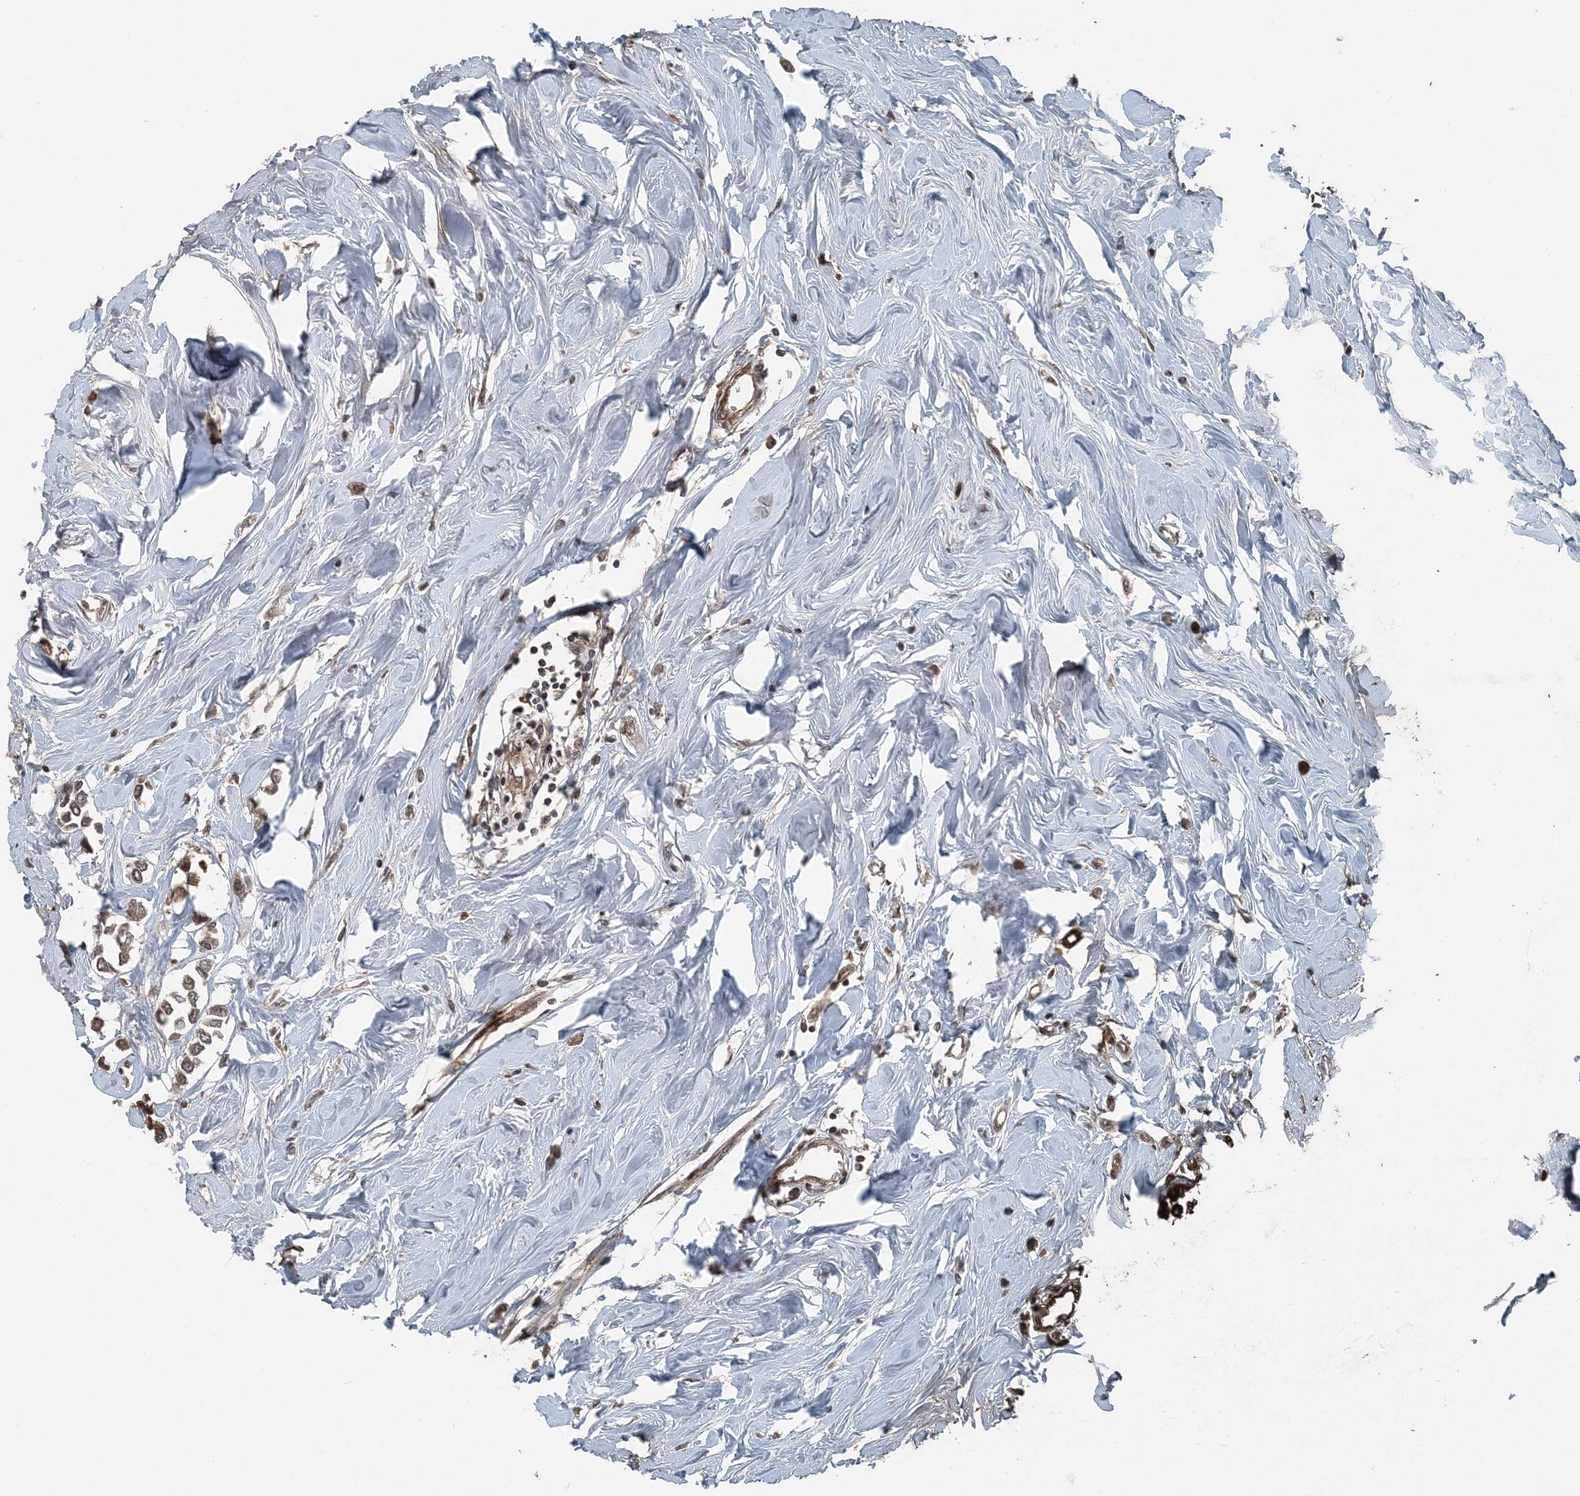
{"staining": {"intensity": "weak", "quantity": ">75%", "location": "cytoplasmic/membranous"}, "tissue": "breast cancer", "cell_type": "Tumor cells", "image_type": "cancer", "snomed": [{"axis": "morphology", "description": "Lobular carcinoma"}, {"axis": "topography", "description": "Breast"}], "caption": "A micrograph of human breast cancer stained for a protein exhibits weak cytoplasmic/membranous brown staining in tumor cells.", "gene": "CFL1", "patient": {"sex": "female", "age": 51}}